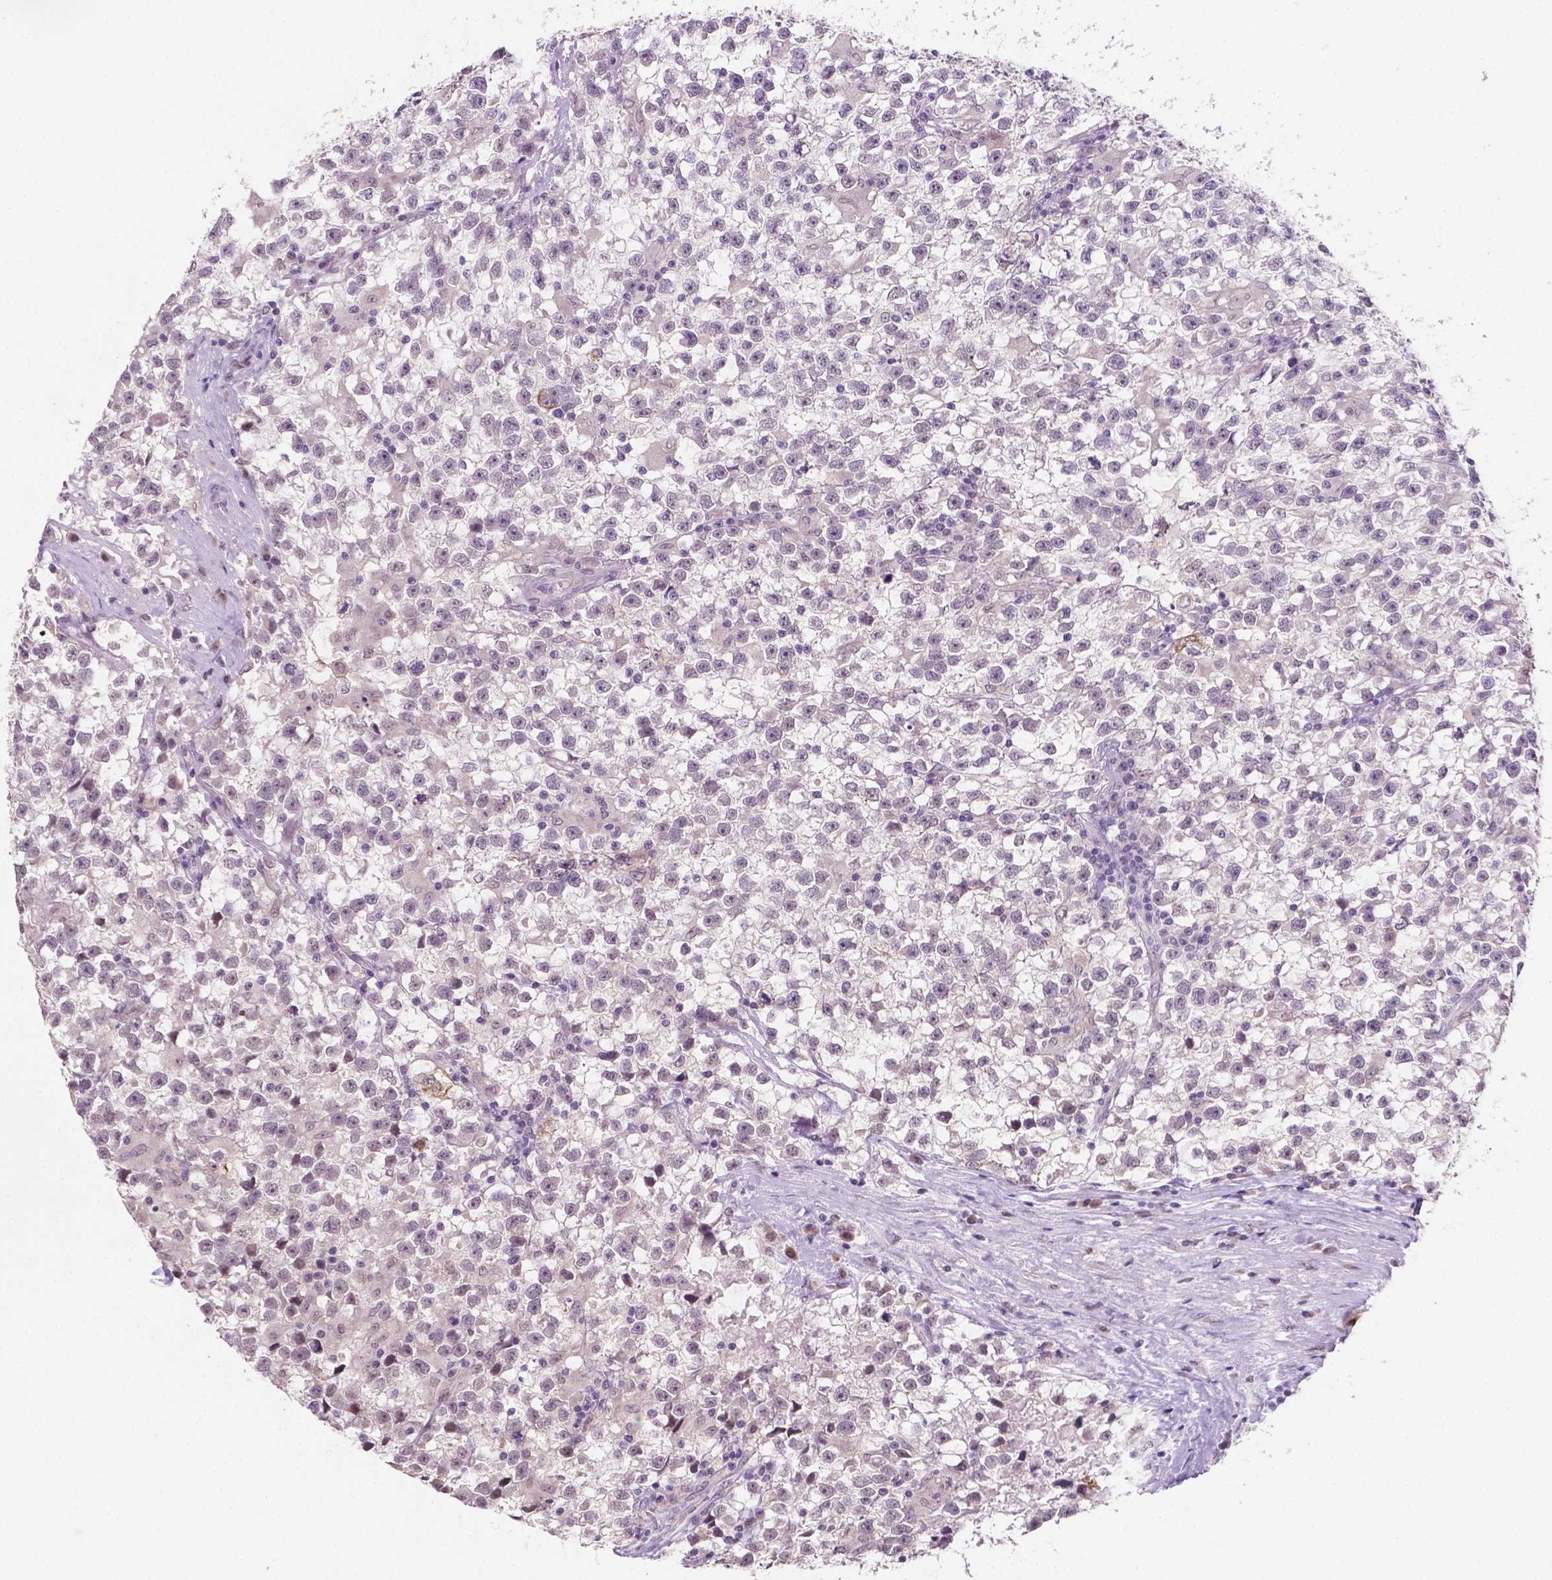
{"staining": {"intensity": "negative", "quantity": "none", "location": "none"}, "tissue": "testis cancer", "cell_type": "Tumor cells", "image_type": "cancer", "snomed": [{"axis": "morphology", "description": "Seminoma, NOS"}, {"axis": "topography", "description": "Testis"}], "caption": "Immunohistochemistry micrograph of human testis seminoma stained for a protein (brown), which demonstrates no staining in tumor cells.", "gene": "SHLD3", "patient": {"sex": "male", "age": 31}}